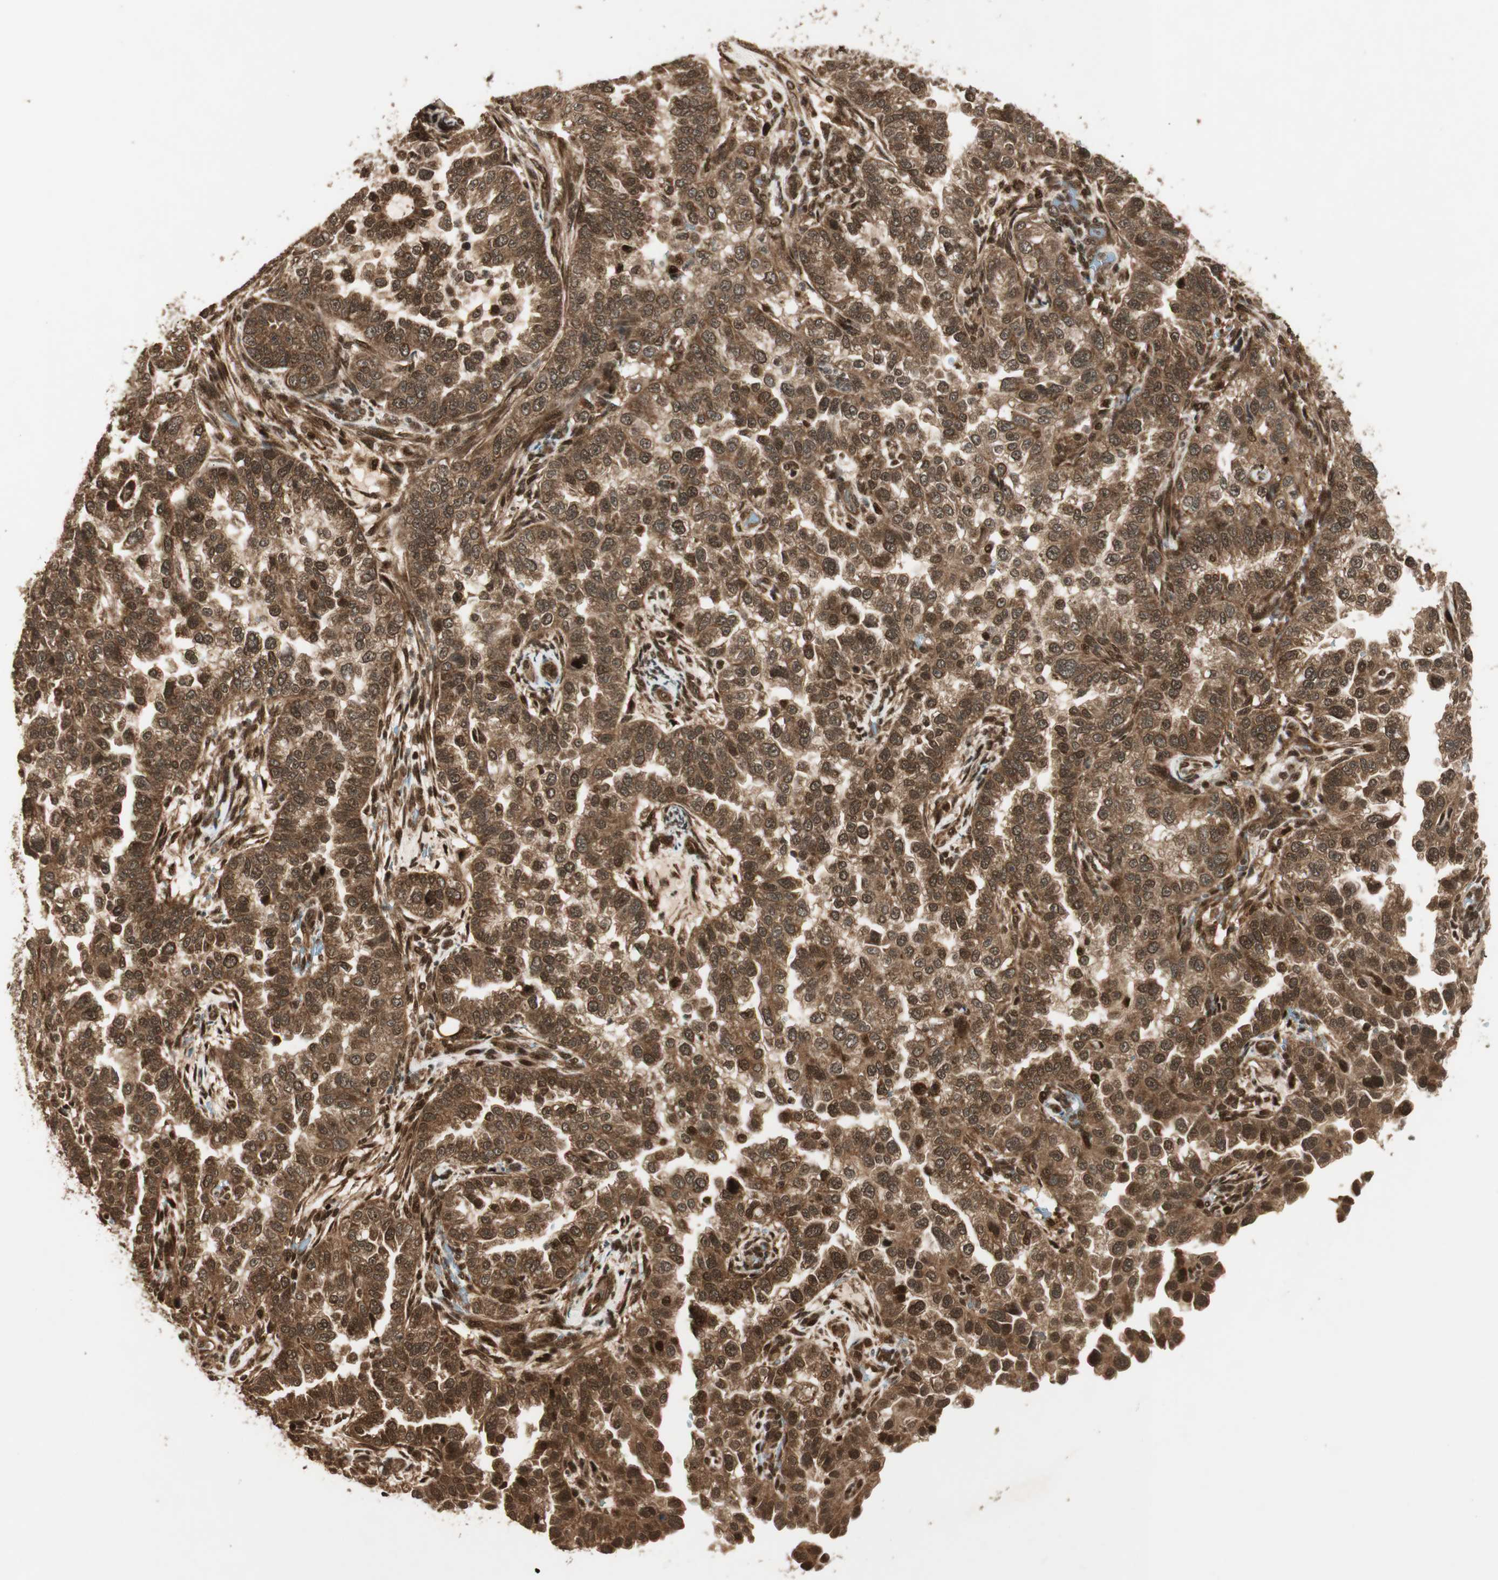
{"staining": {"intensity": "strong", "quantity": ">75%", "location": "cytoplasmic/membranous,nuclear"}, "tissue": "endometrial cancer", "cell_type": "Tumor cells", "image_type": "cancer", "snomed": [{"axis": "morphology", "description": "Adenocarcinoma, NOS"}, {"axis": "topography", "description": "Endometrium"}], "caption": "Immunohistochemical staining of human adenocarcinoma (endometrial) displays strong cytoplasmic/membranous and nuclear protein staining in about >75% of tumor cells.", "gene": "RPA3", "patient": {"sex": "female", "age": 85}}